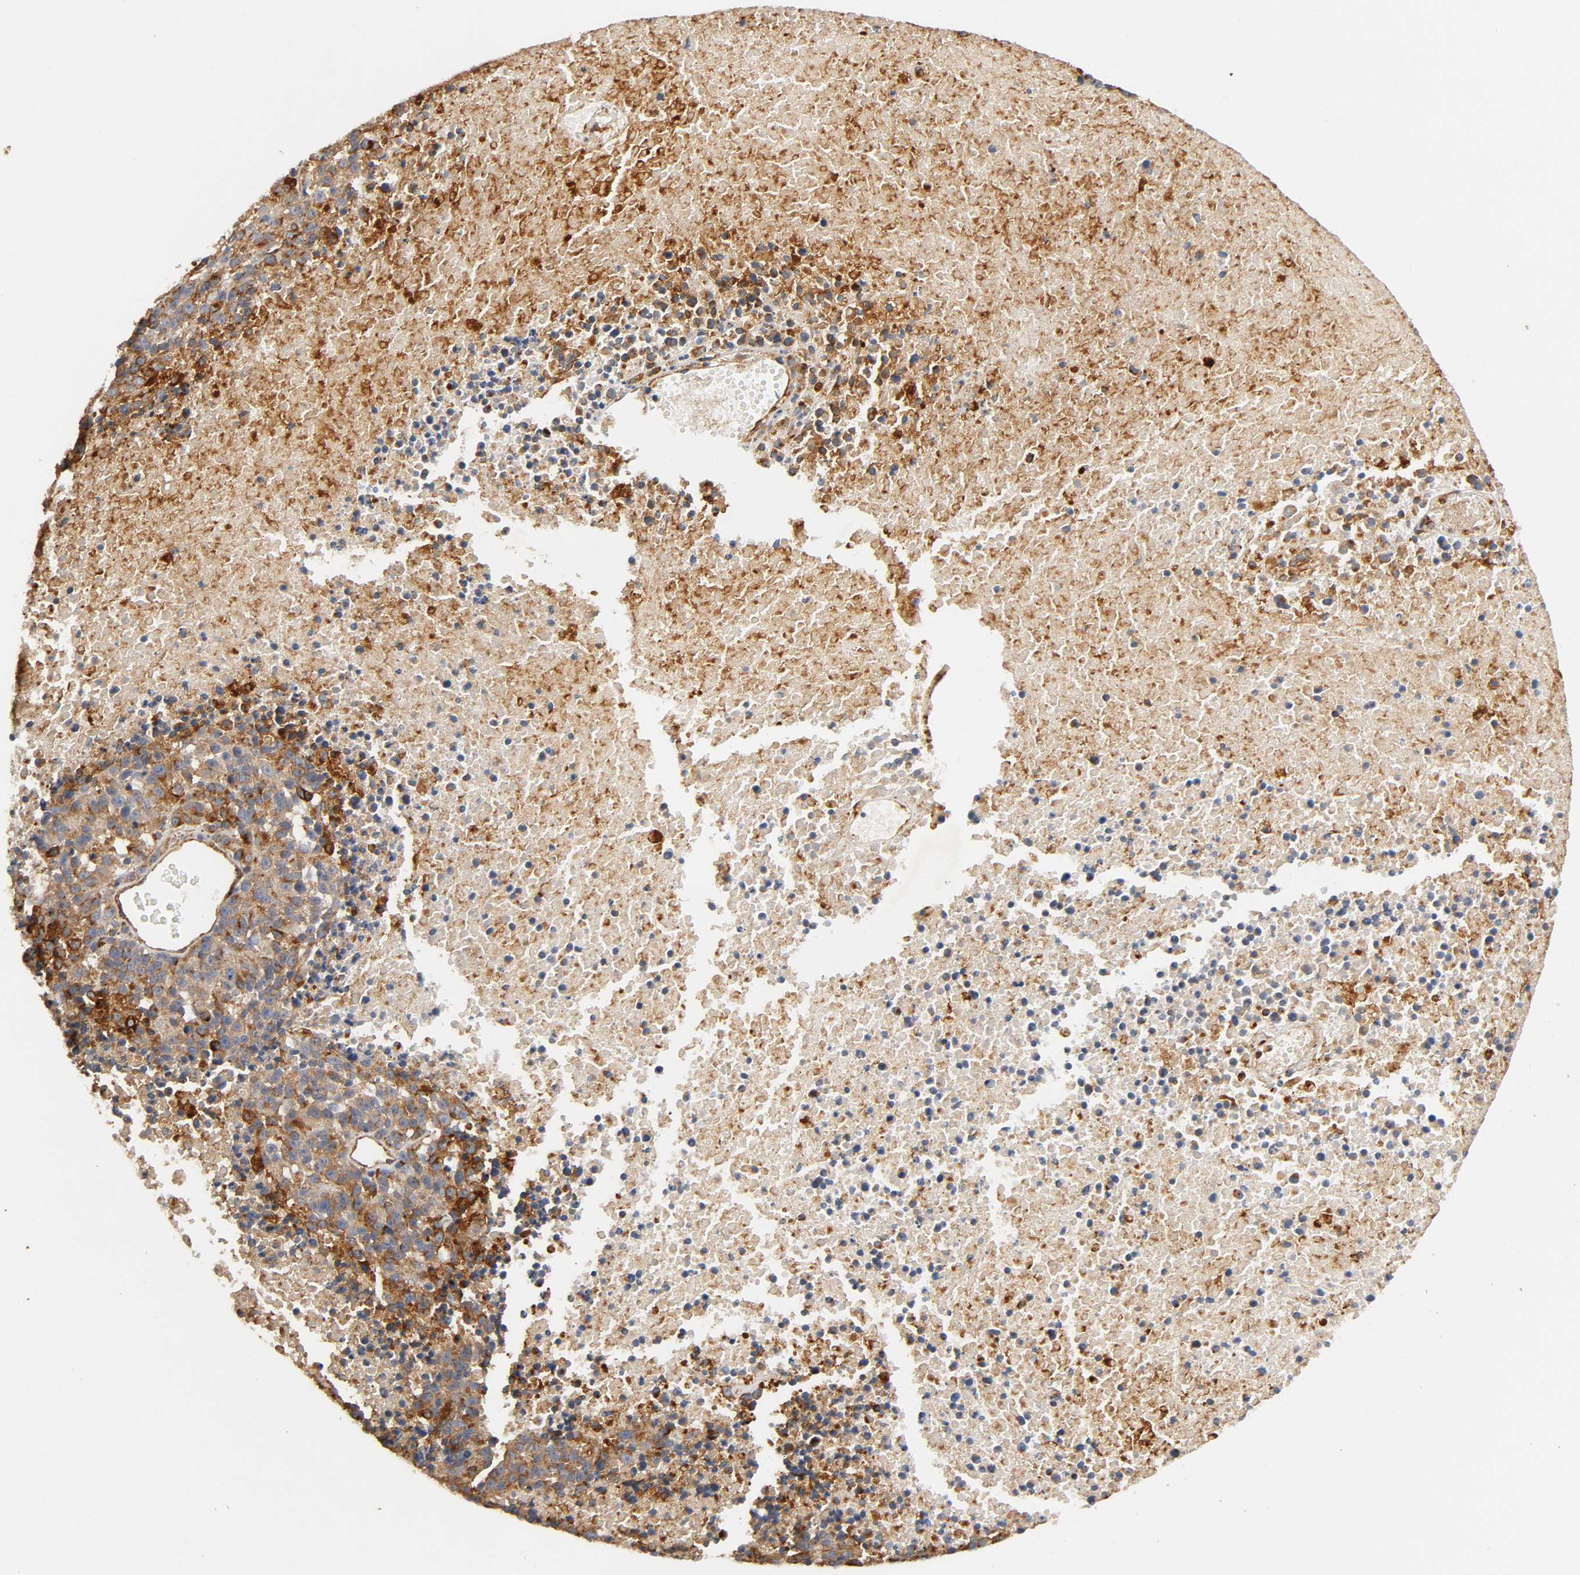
{"staining": {"intensity": "strong", "quantity": ">75%", "location": "cytoplasmic/membranous"}, "tissue": "melanoma", "cell_type": "Tumor cells", "image_type": "cancer", "snomed": [{"axis": "morphology", "description": "Malignant melanoma, Metastatic site"}, {"axis": "topography", "description": "Cerebral cortex"}], "caption": "This histopathology image displays immunohistochemistry (IHC) staining of human malignant melanoma (metastatic site), with high strong cytoplasmic/membranous expression in approximately >75% of tumor cells.", "gene": "IFITM3", "patient": {"sex": "female", "age": 52}}